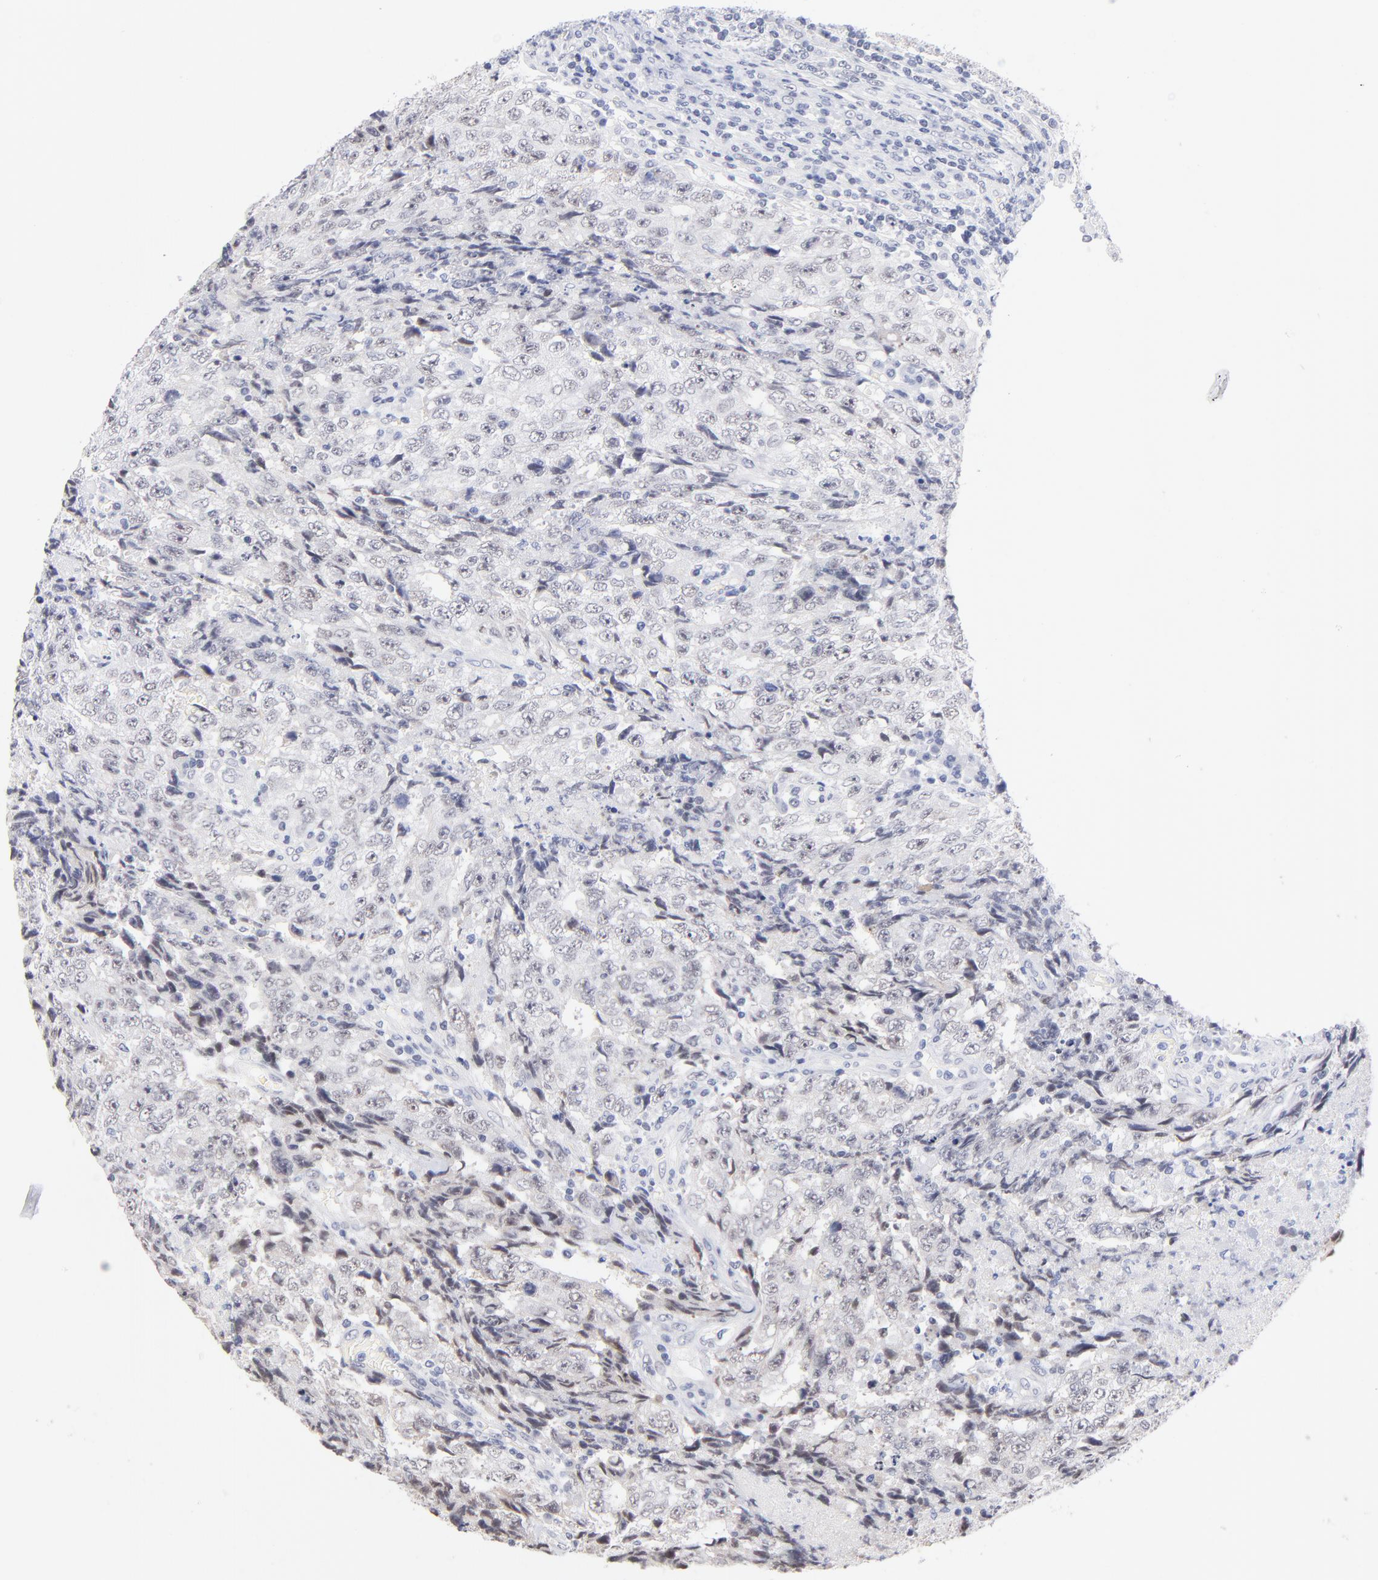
{"staining": {"intensity": "weak", "quantity": "25%-75%", "location": "nuclear"}, "tissue": "testis cancer", "cell_type": "Tumor cells", "image_type": "cancer", "snomed": [{"axis": "morphology", "description": "Necrosis, NOS"}, {"axis": "morphology", "description": "Carcinoma, Embryonal, NOS"}, {"axis": "topography", "description": "Testis"}], "caption": "Embryonal carcinoma (testis) stained with immunohistochemistry demonstrates weak nuclear expression in about 25%-75% of tumor cells. (brown staining indicates protein expression, while blue staining denotes nuclei).", "gene": "ZNF74", "patient": {"sex": "male", "age": 19}}